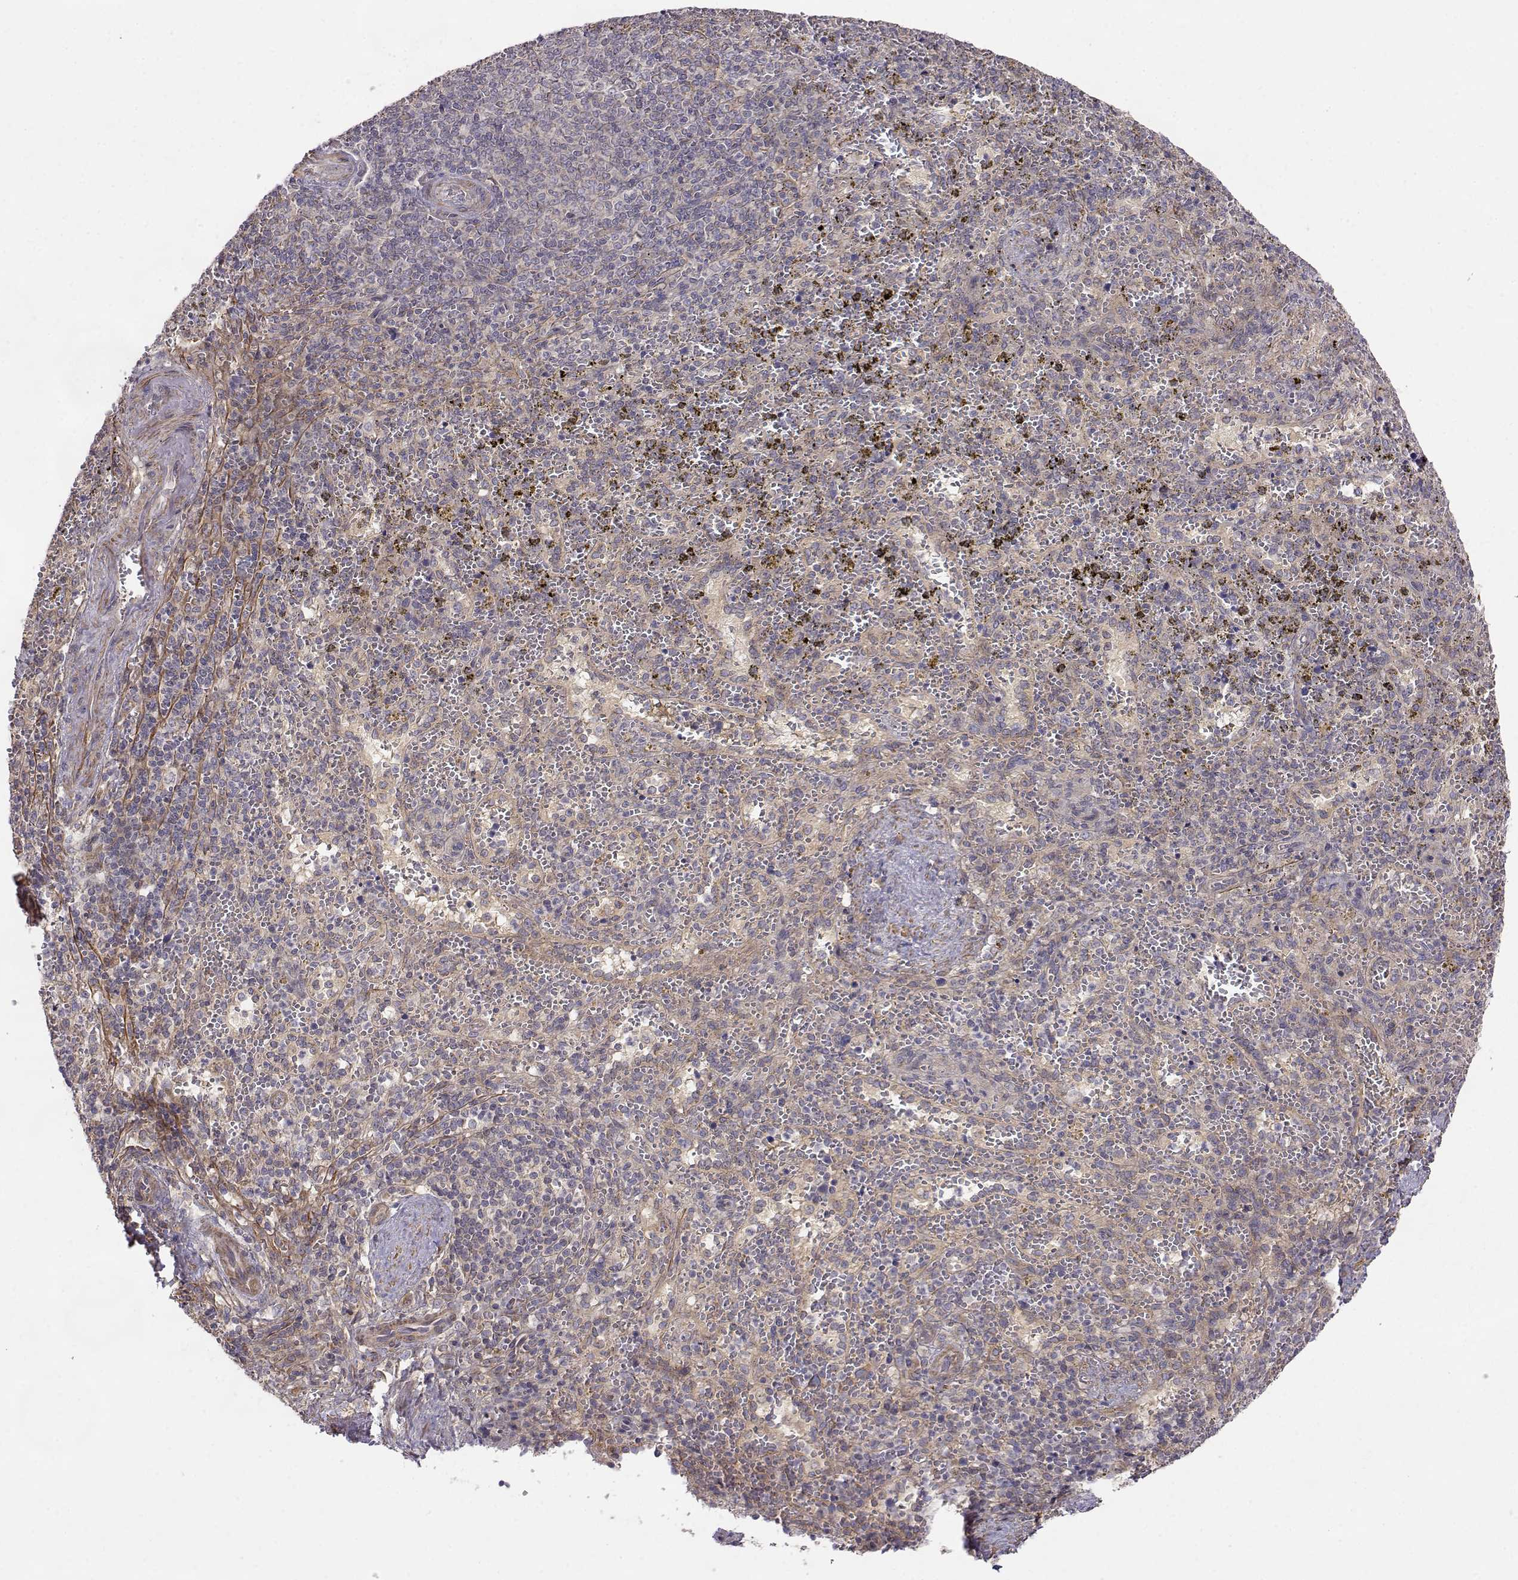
{"staining": {"intensity": "weak", "quantity": "25%-75%", "location": "cytoplasmic/membranous"}, "tissue": "spleen", "cell_type": "Cells in red pulp", "image_type": "normal", "snomed": [{"axis": "morphology", "description": "Normal tissue, NOS"}, {"axis": "topography", "description": "Spleen"}], "caption": "Spleen stained for a protein (brown) demonstrates weak cytoplasmic/membranous positive expression in about 25%-75% of cells in red pulp.", "gene": "PAIP1", "patient": {"sex": "female", "age": 50}}